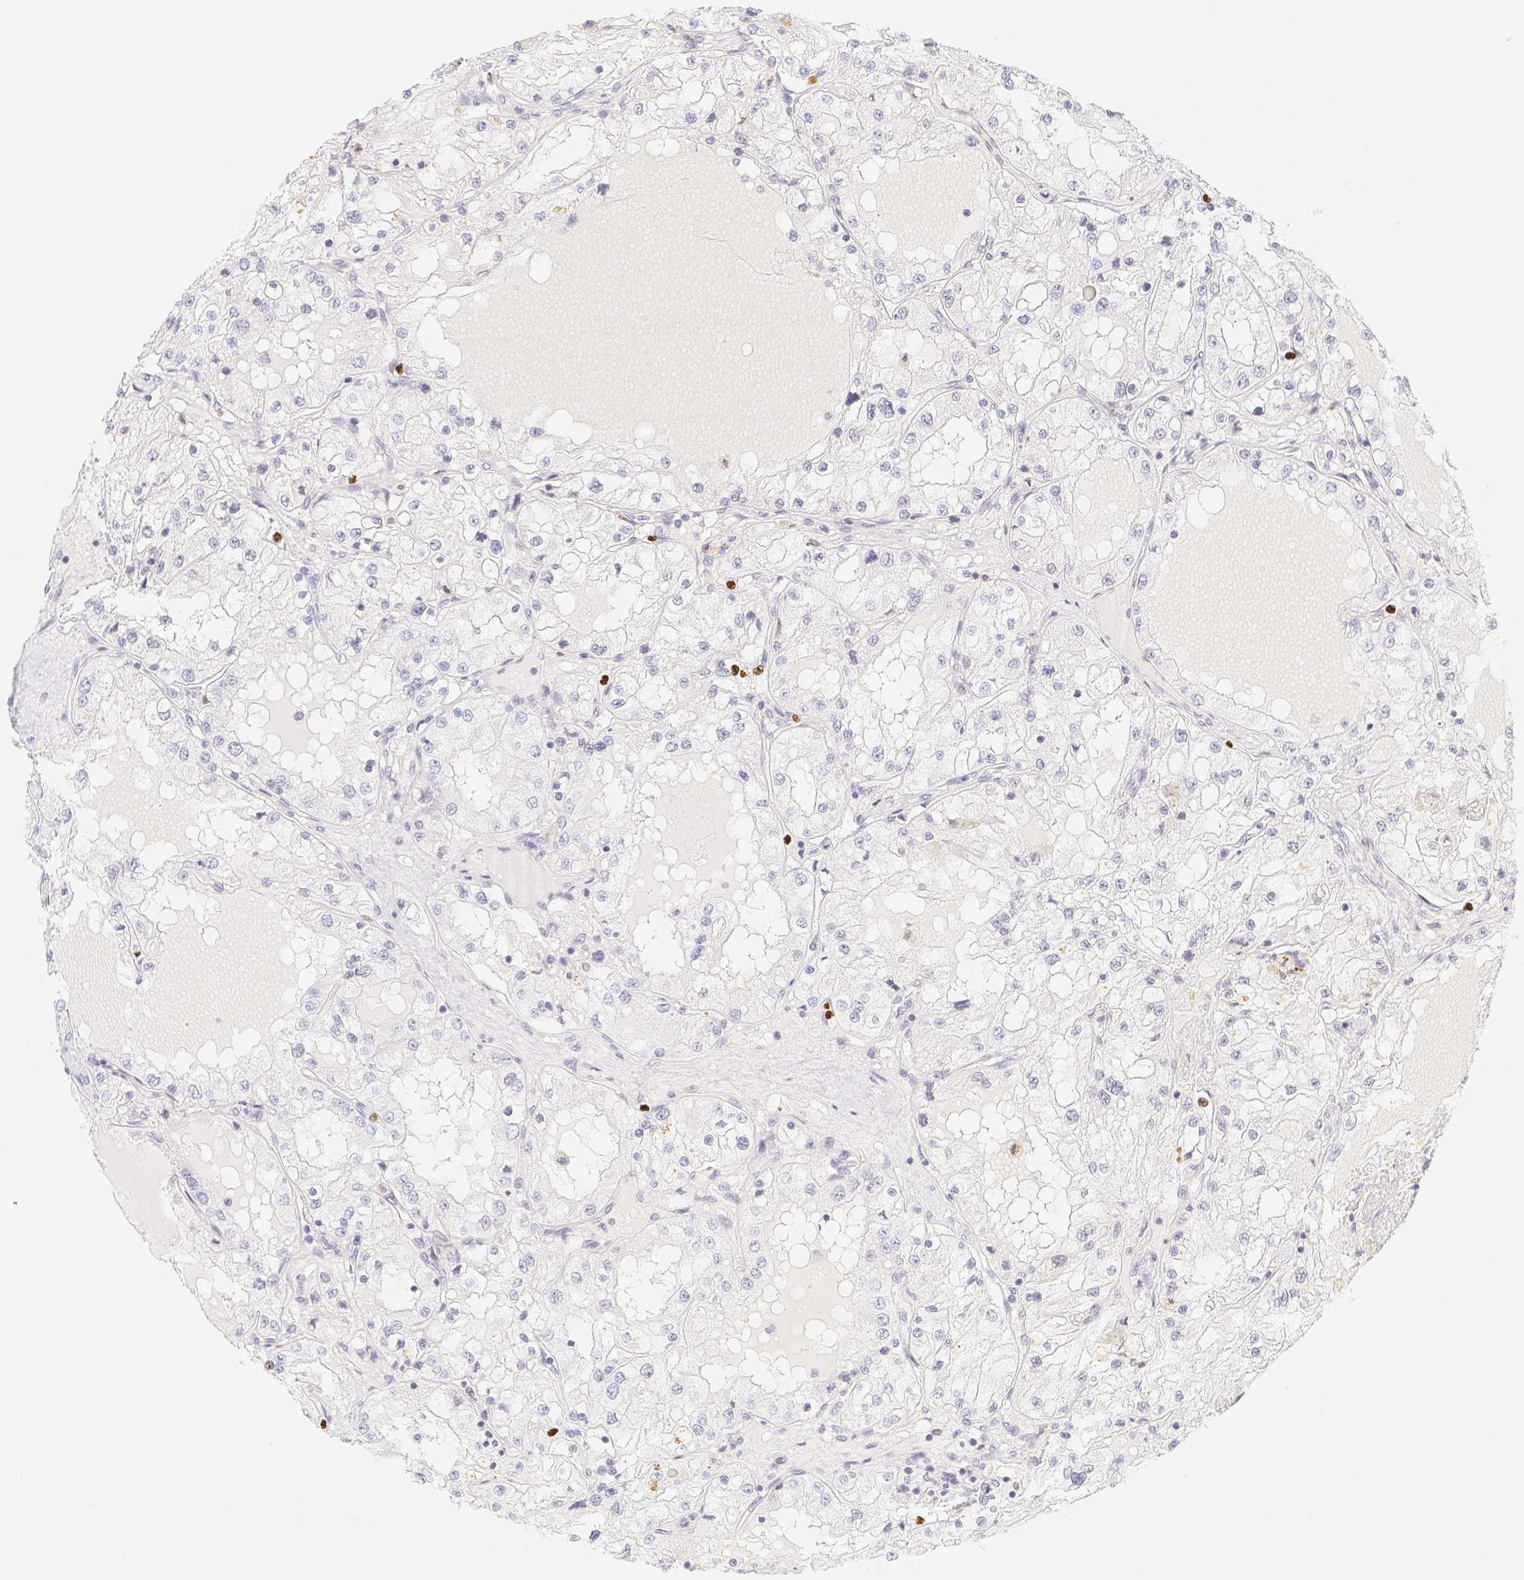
{"staining": {"intensity": "negative", "quantity": "none", "location": "none"}, "tissue": "renal cancer", "cell_type": "Tumor cells", "image_type": "cancer", "snomed": [{"axis": "morphology", "description": "Adenocarcinoma, NOS"}, {"axis": "topography", "description": "Kidney"}], "caption": "Immunohistochemical staining of renal adenocarcinoma reveals no significant positivity in tumor cells. (DAB (3,3'-diaminobenzidine) immunohistochemistry with hematoxylin counter stain).", "gene": "PADI4", "patient": {"sex": "male", "age": 68}}